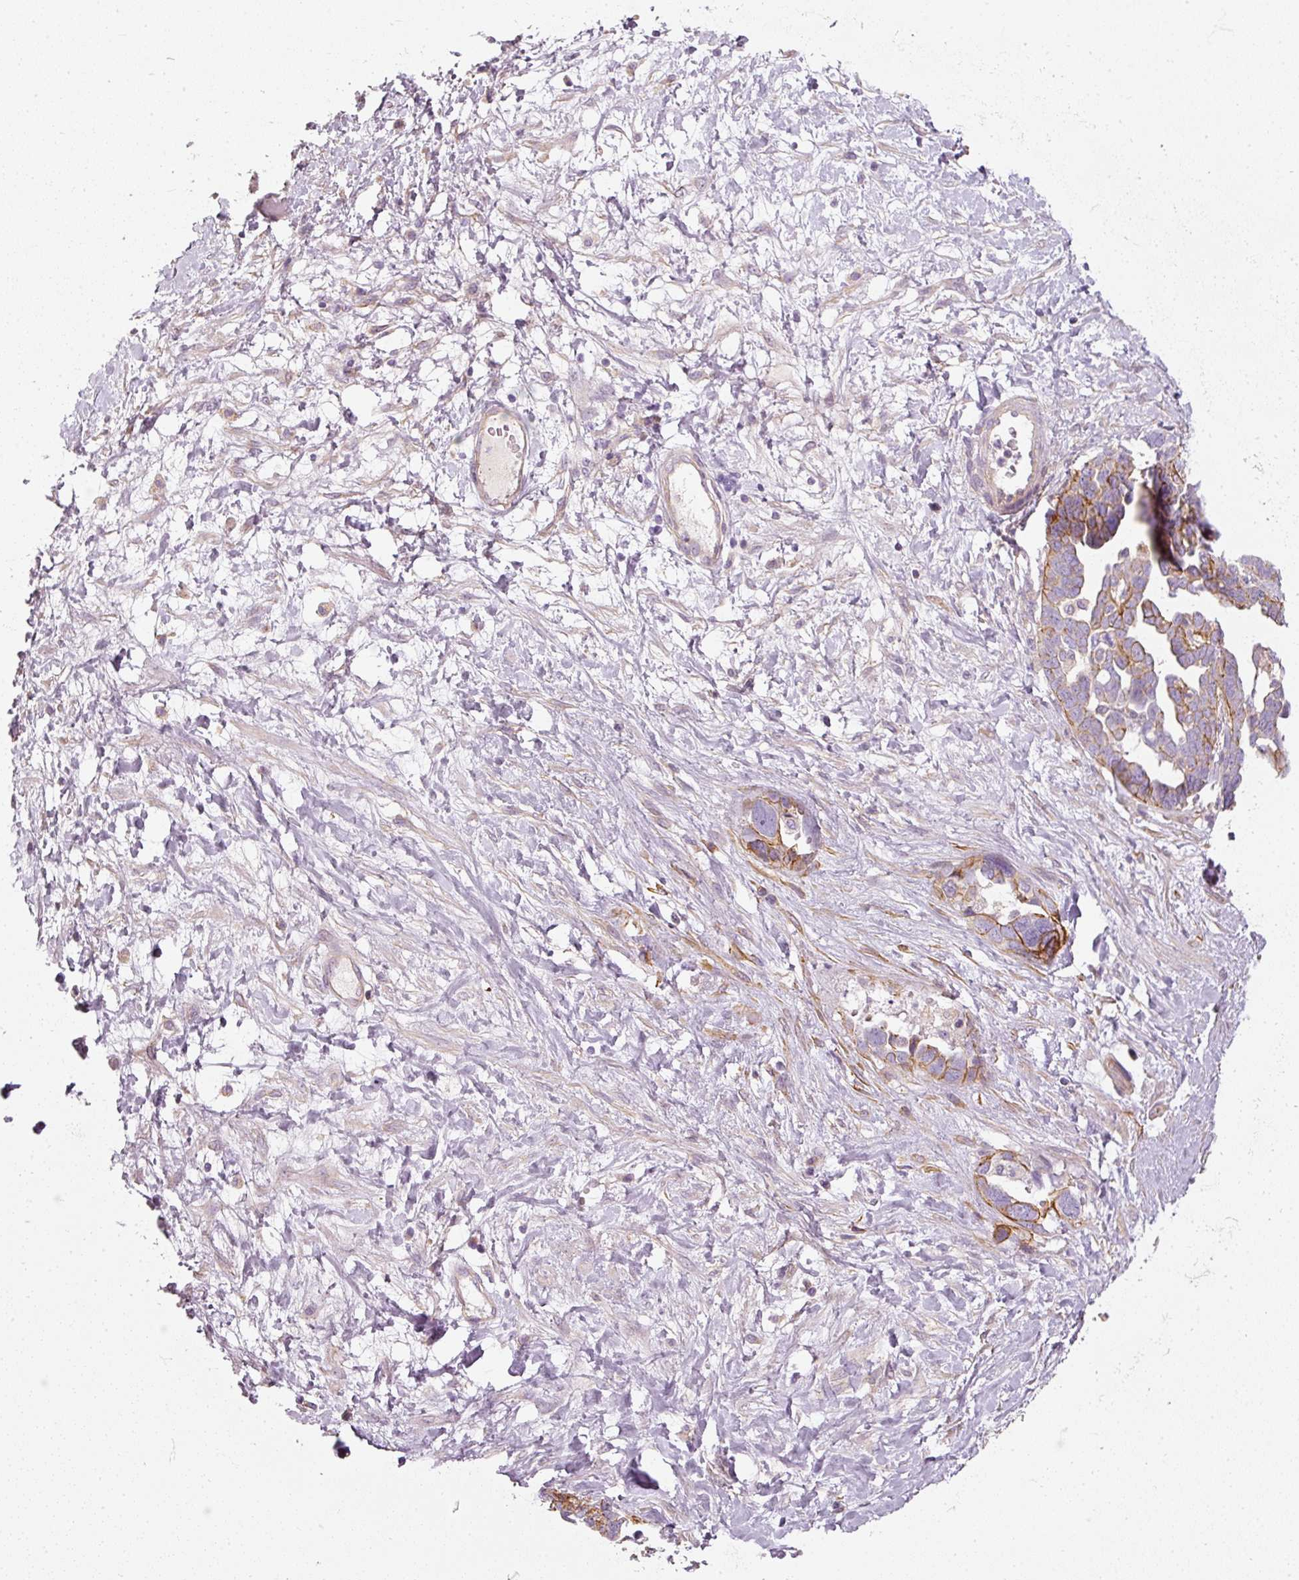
{"staining": {"intensity": "moderate", "quantity": "25%-75%", "location": "cytoplasmic/membranous"}, "tissue": "ovarian cancer", "cell_type": "Tumor cells", "image_type": "cancer", "snomed": [{"axis": "morphology", "description": "Cystadenocarcinoma, serous, NOS"}, {"axis": "topography", "description": "Ovary"}], "caption": "There is medium levels of moderate cytoplasmic/membranous staining in tumor cells of ovarian serous cystadenocarcinoma, as demonstrated by immunohistochemical staining (brown color).", "gene": "OSR2", "patient": {"sex": "female", "age": 54}}